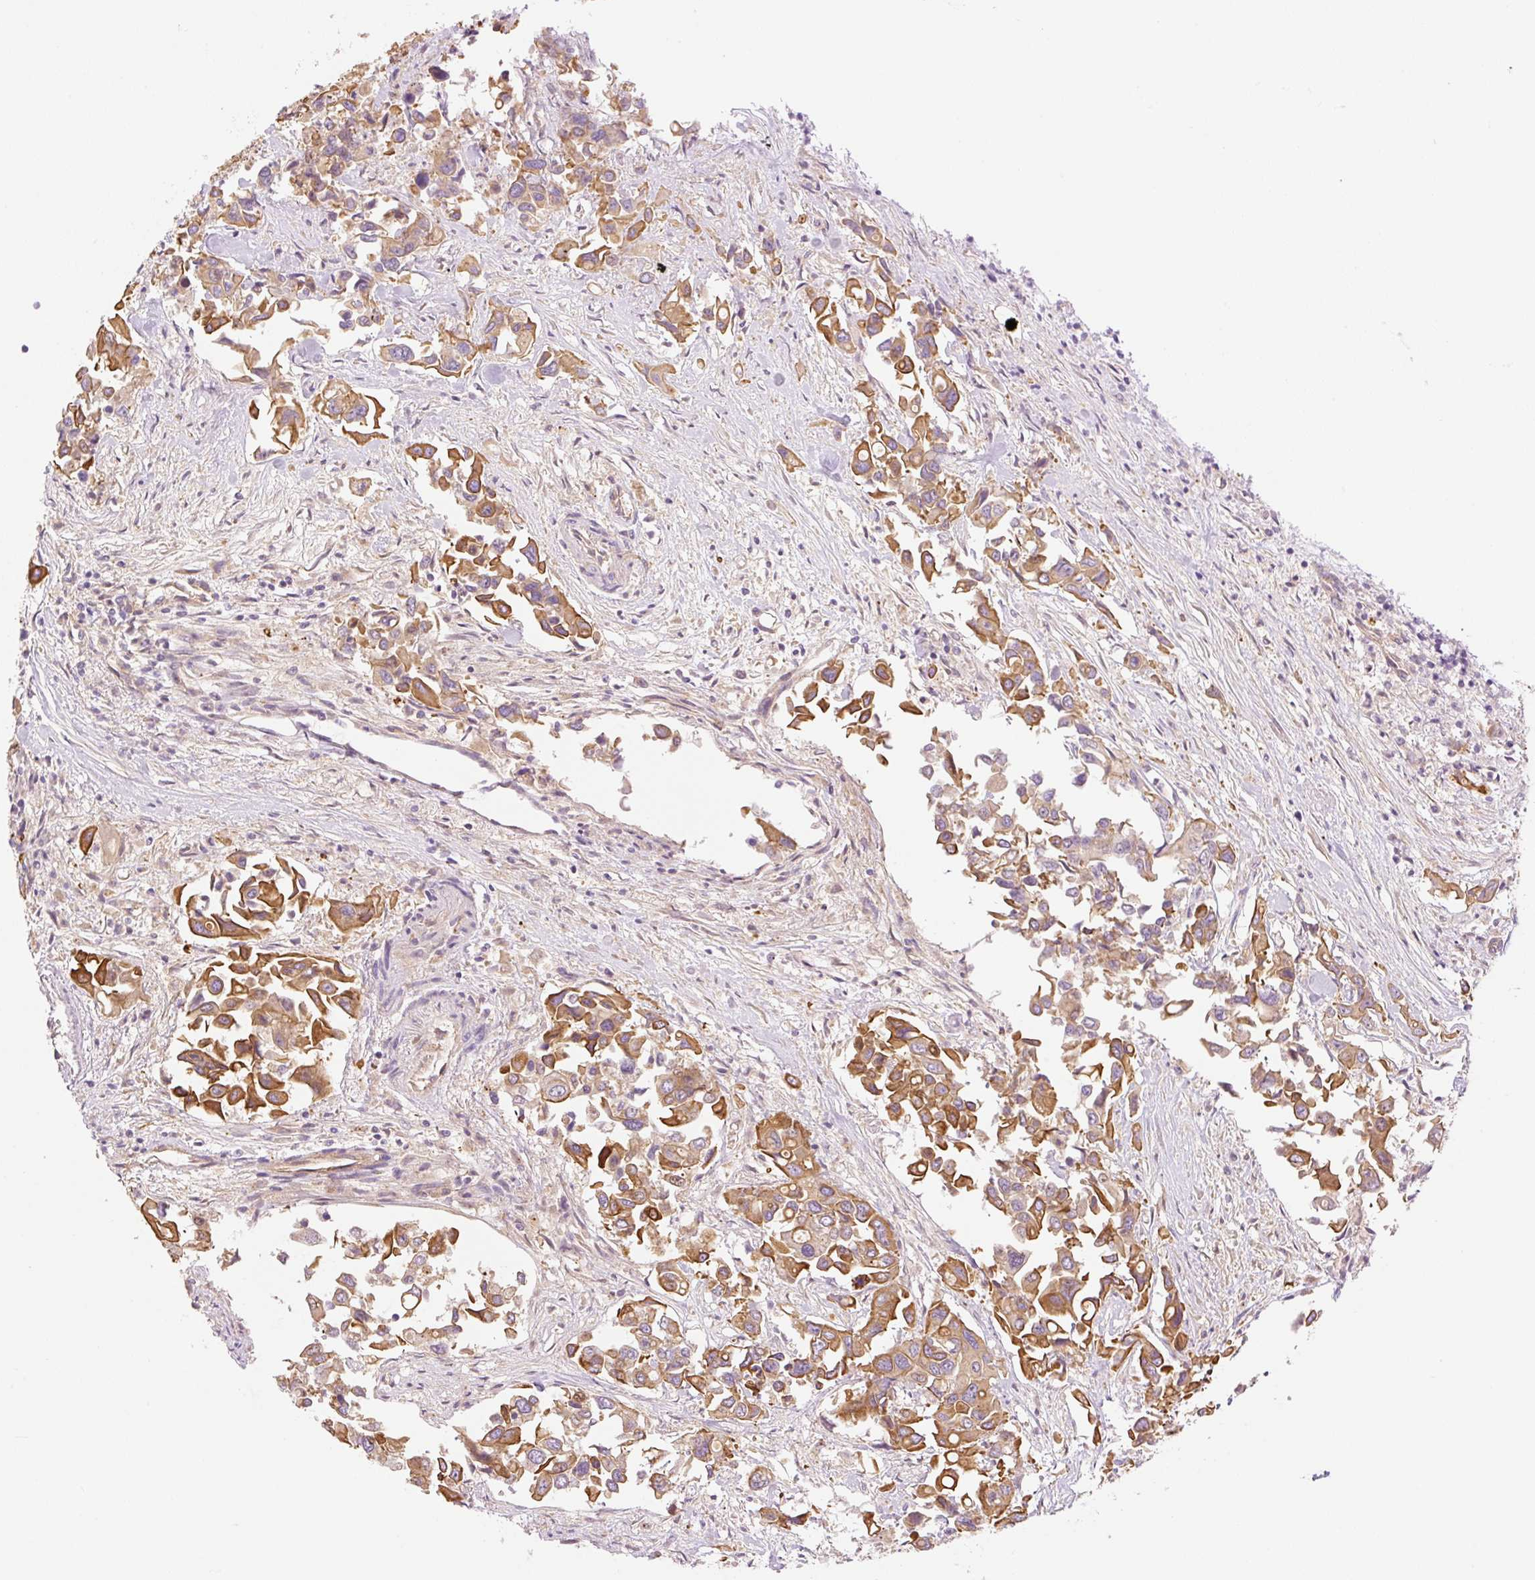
{"staining": {"intensity": "moderate", "quantity": ">75%", "location": "cytoplasmic/membranous"}, "tissue": "colorectal cancer", "cell_type": "Tumor cells", "image_type": "cancer", "snomed": [{"axis": "morphology", "description": "Adenocarcinoma, NOS"}, {"axis": "topography", "description": "Colon"}], "caption": "Tumor cells demonstrate moderate cytoplasmic/membranous staining in about >75% of cells in colorectal cancer (adenocarcinoma).", "gene": "NLRP5", "patient": {"sex": "male", "age": 77}}